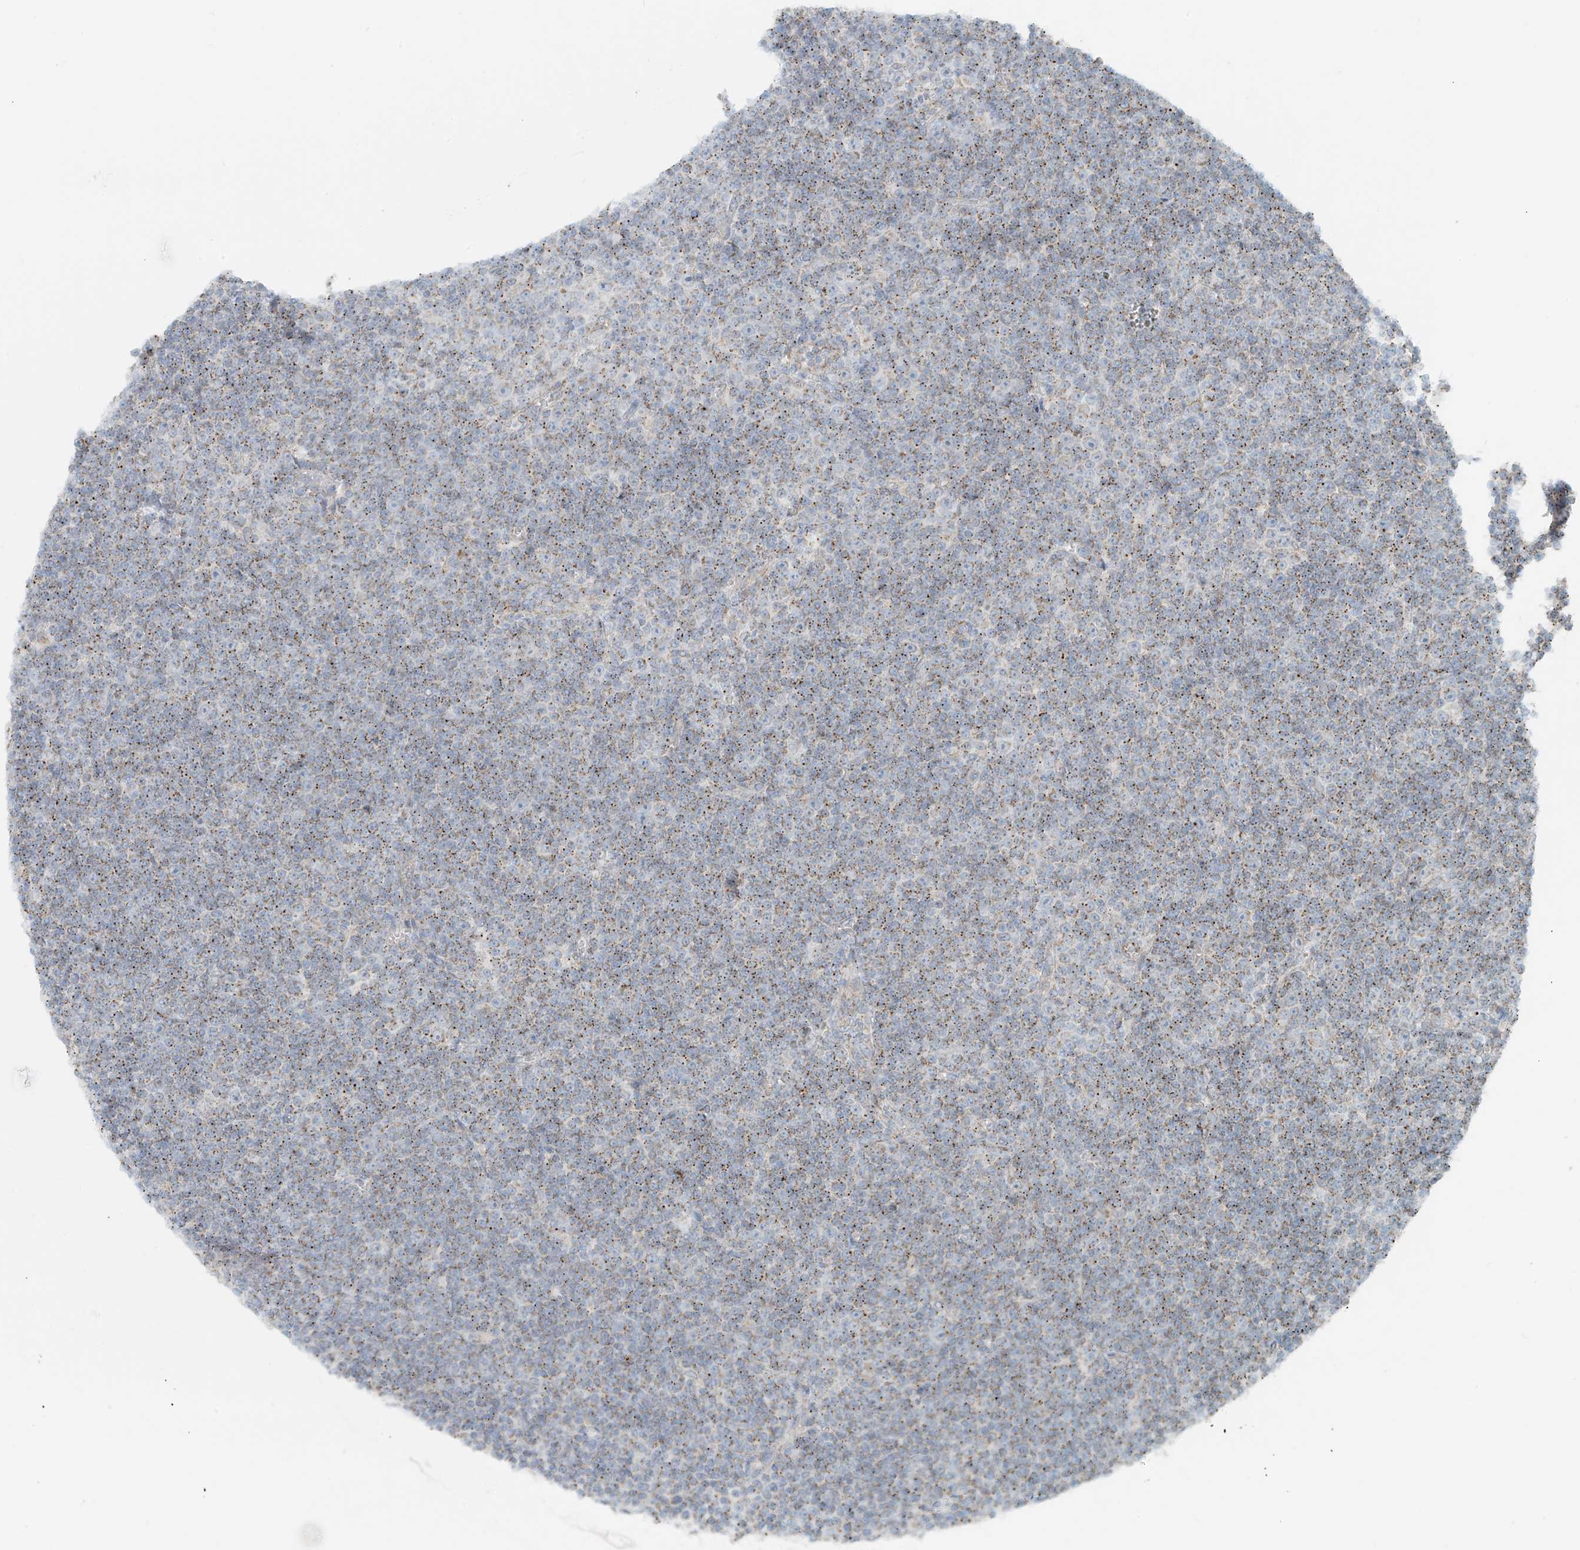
{"staining": {"intensity": "weak", "quantity": "25%-75%", "location": "cytoplasmic/membranous"}, "tissue": "lymphoma", "cell_type": "Tumor cells", "image_type": "cancer", "snomed": [{"axis": "morphology", "description": "Malignant lymphoma, non-Hodgkin's type, Low grade"}, {"axis": "topography", "description": "Lymph node"}], "caption": "Protein staining by IHC reveals weak cytoplasmic/membranous expression in approximately 25%-75% of tumor cells in lymphoma.", "gene": "UST", "patient": {"sex": "female", "age": 67}}